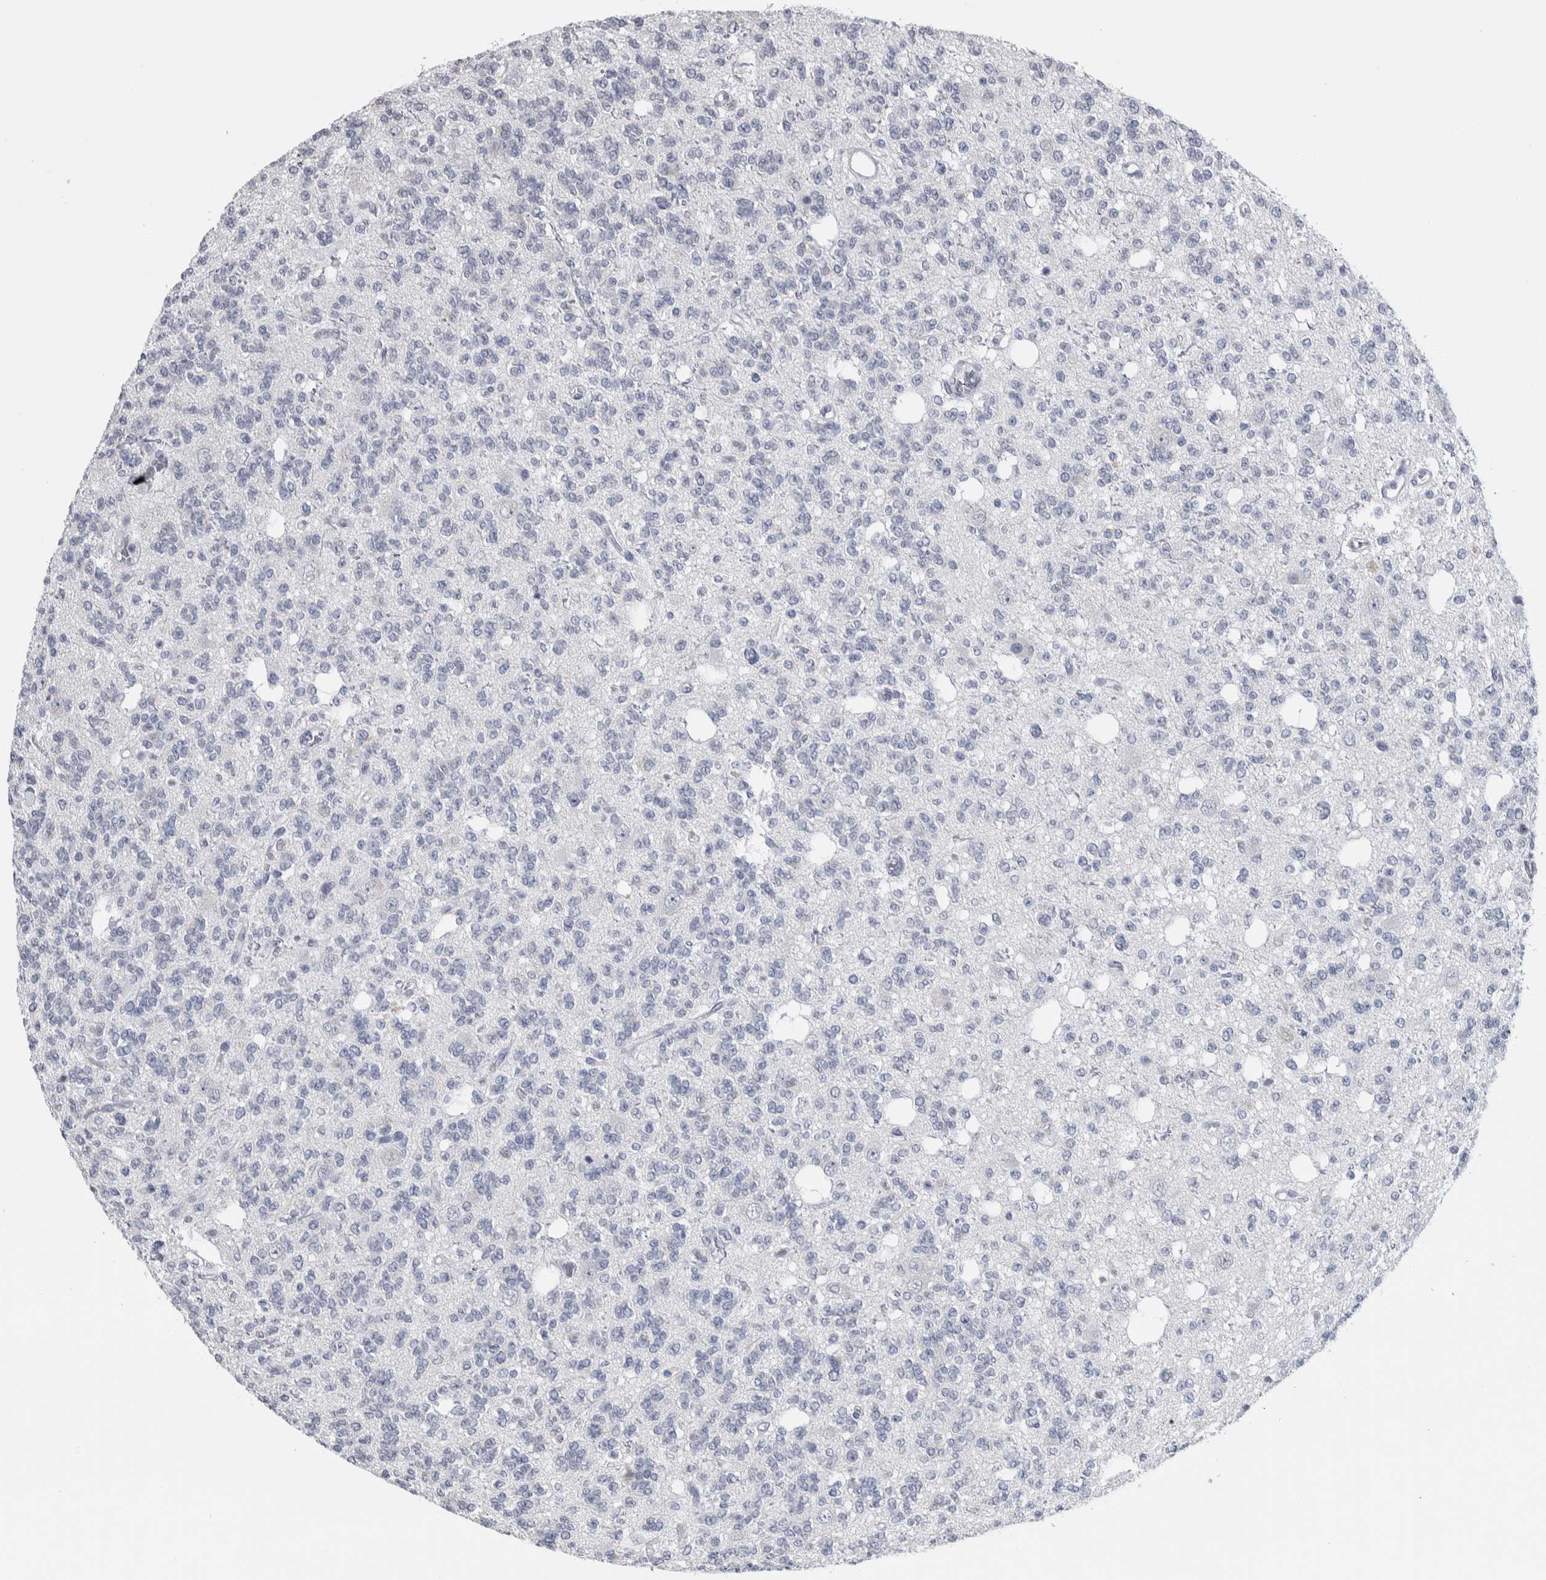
{"staining": {"intensity": "negative", "quantity": "none", "location": "none"}, "tissue": "glioma", "cell_type": "Tumor cells", "image_type": "cancer", "snomed": [{"axis": "morphology", "description": "Glioma, malignant, Low grade"}, {"axis": "topography", "description": "Brain"}], "caption": "Tumor cells are negative for brown protein staining in glioma.", "gene": "CDH17", "patient": {"sex": "male", "age": 38}}